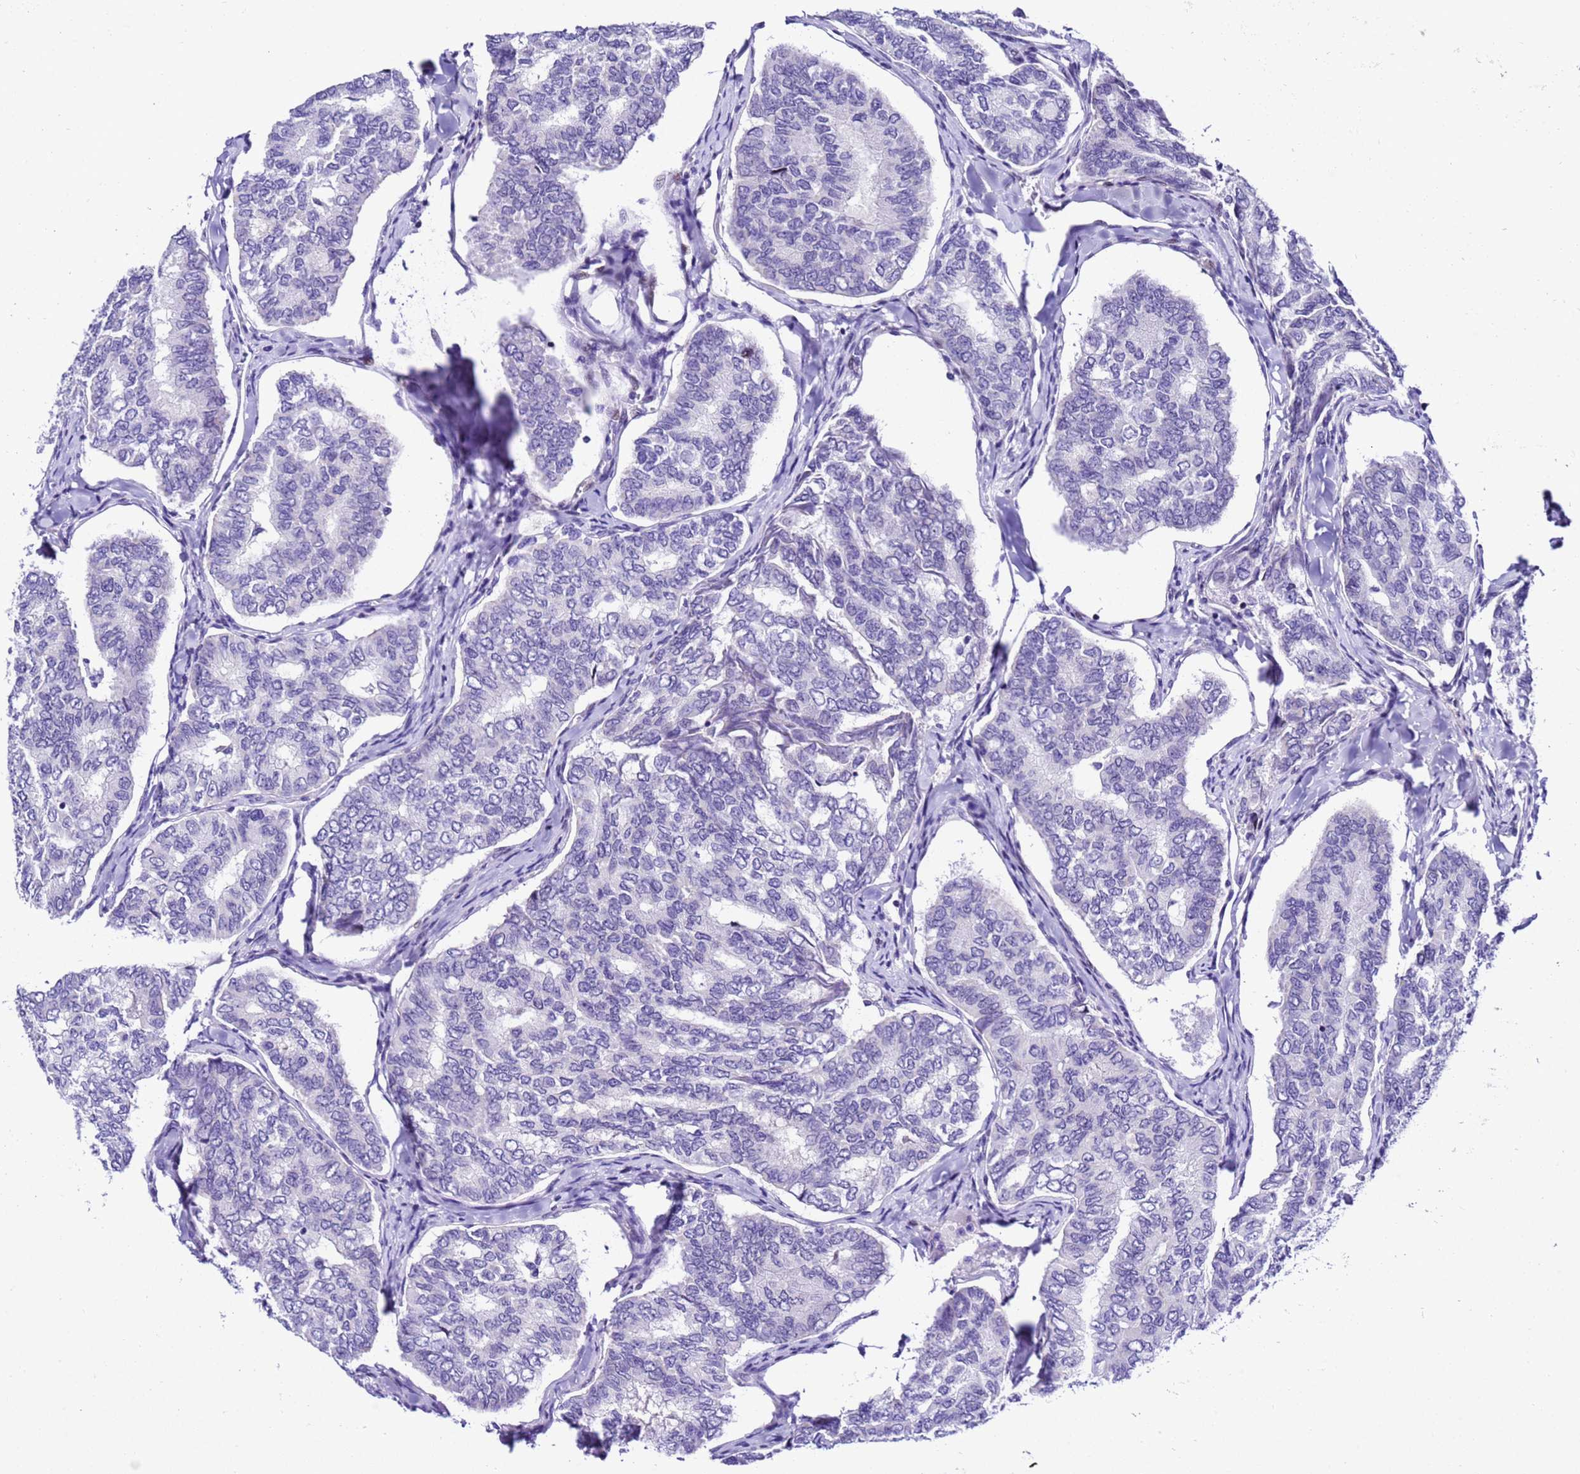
{"staining": {"intensity": "negative", "quantity": "none", "location": "none"}, "tissue": "thyroid cancer", "cell_type": "Tumor cells", "image_type": "cancer", "snomed": [{"axis": "morphology", "description": "Papillary adenocarcinoma, NOS"}, {"axis": "topography", "description": "Thyroid gland"}], "caption": "Micrograph shows no significant protein staining in tumor cells of thyroid cancer. (DAB (3,3'-diaminobenzidine) IHC, high magnification).", "gene": "ZNF417", "patient": {"sex": "female", "age": 35}}